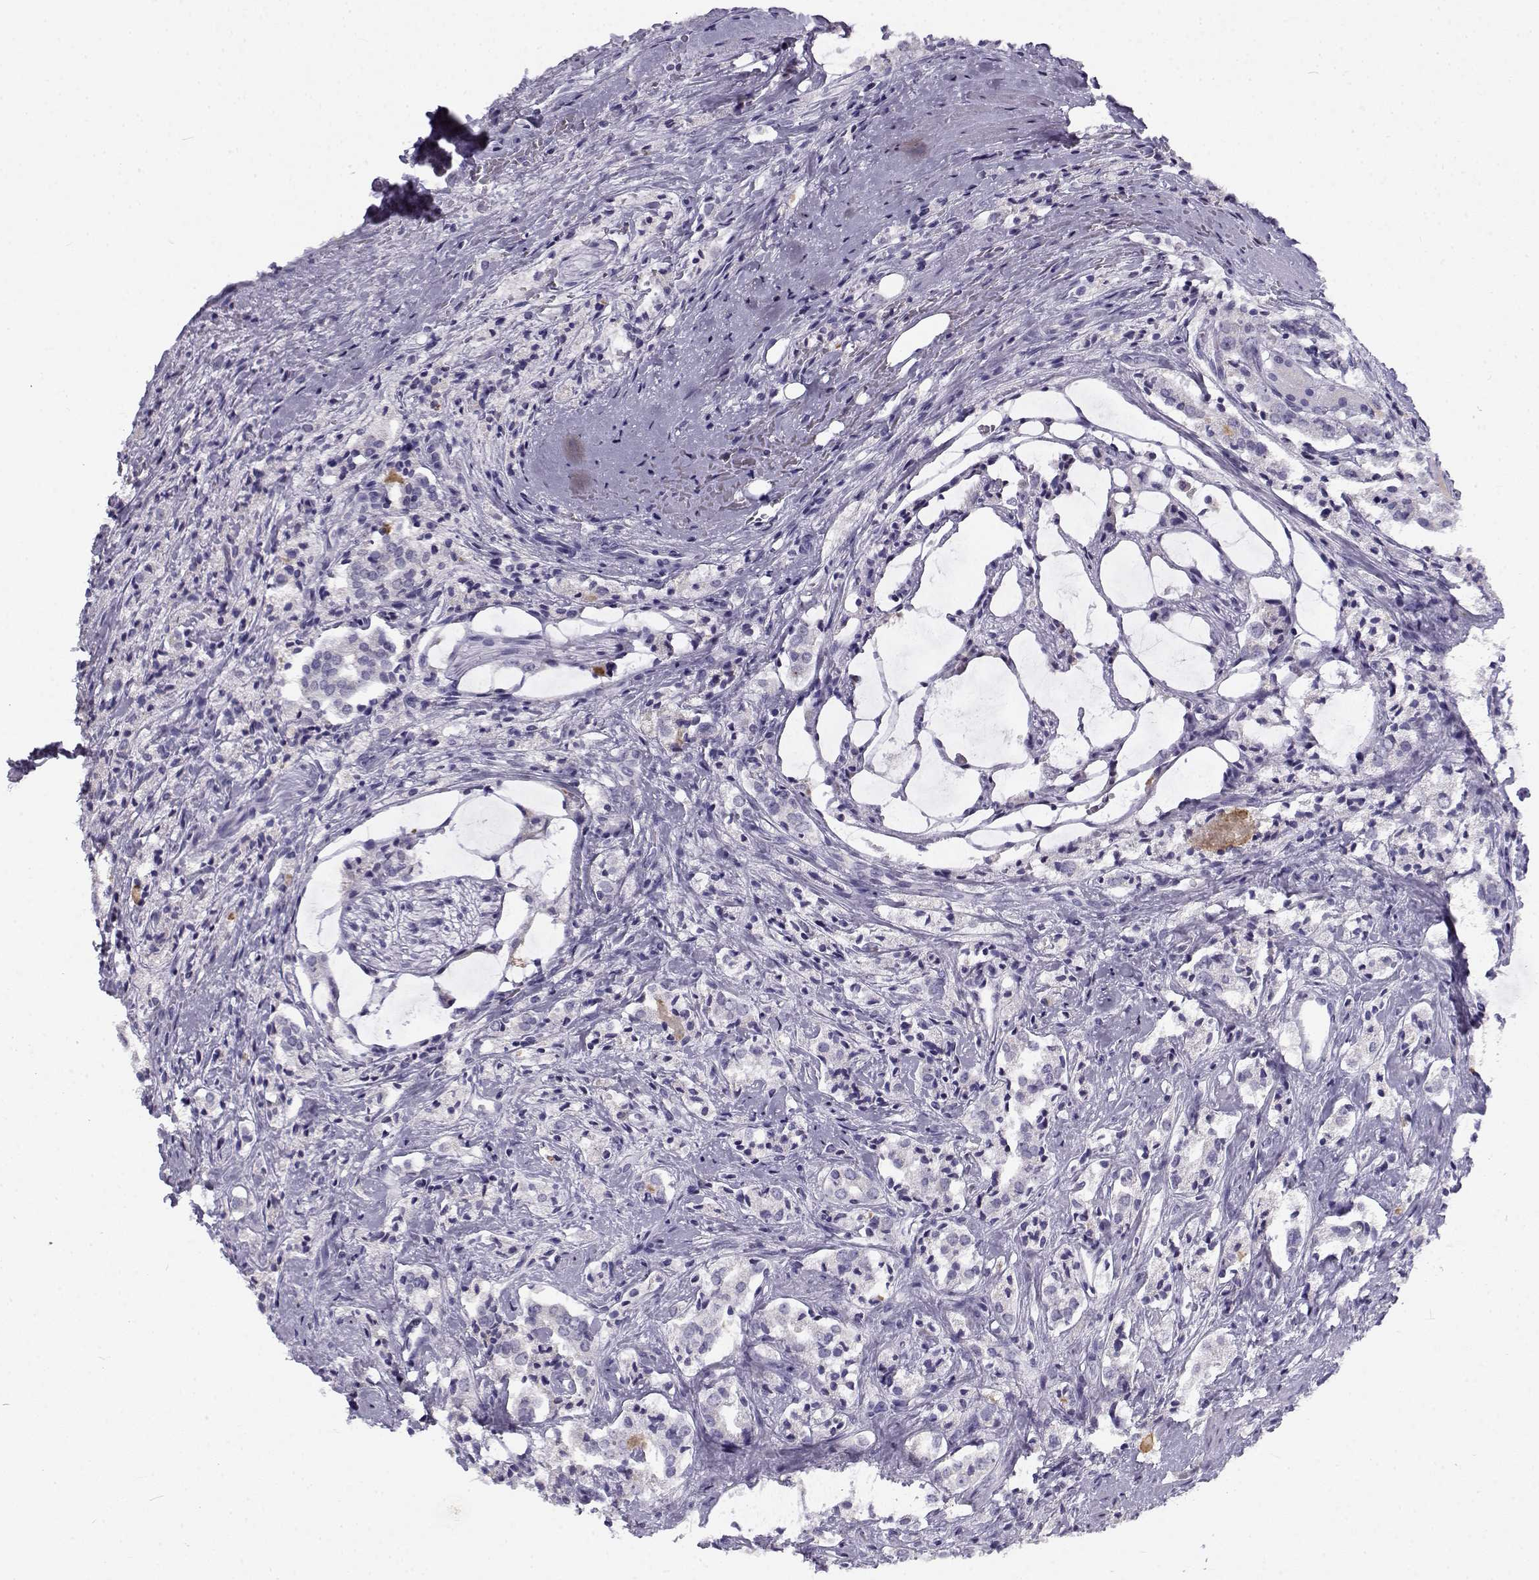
{"staining": {"intensity": "negative", "quantity": "none", "location": "none"}, "tissue": "prostate cancer", "cell_type": "Tumor cells", "image_type": "cancer", "snomed": [{"axis": "morphology", "description": "Adenocarcinoma, NOS"}, {"axis": "topography", "description": "Prostate"}], "caption": "Immunohistochemistry (IHC) image of adenocarcinoma (prostate) stained for a protein (brown), which reveals no staining in tumor cells.", "gene": "FAM166A", "patient": {"sex": "male", "age": 66}}